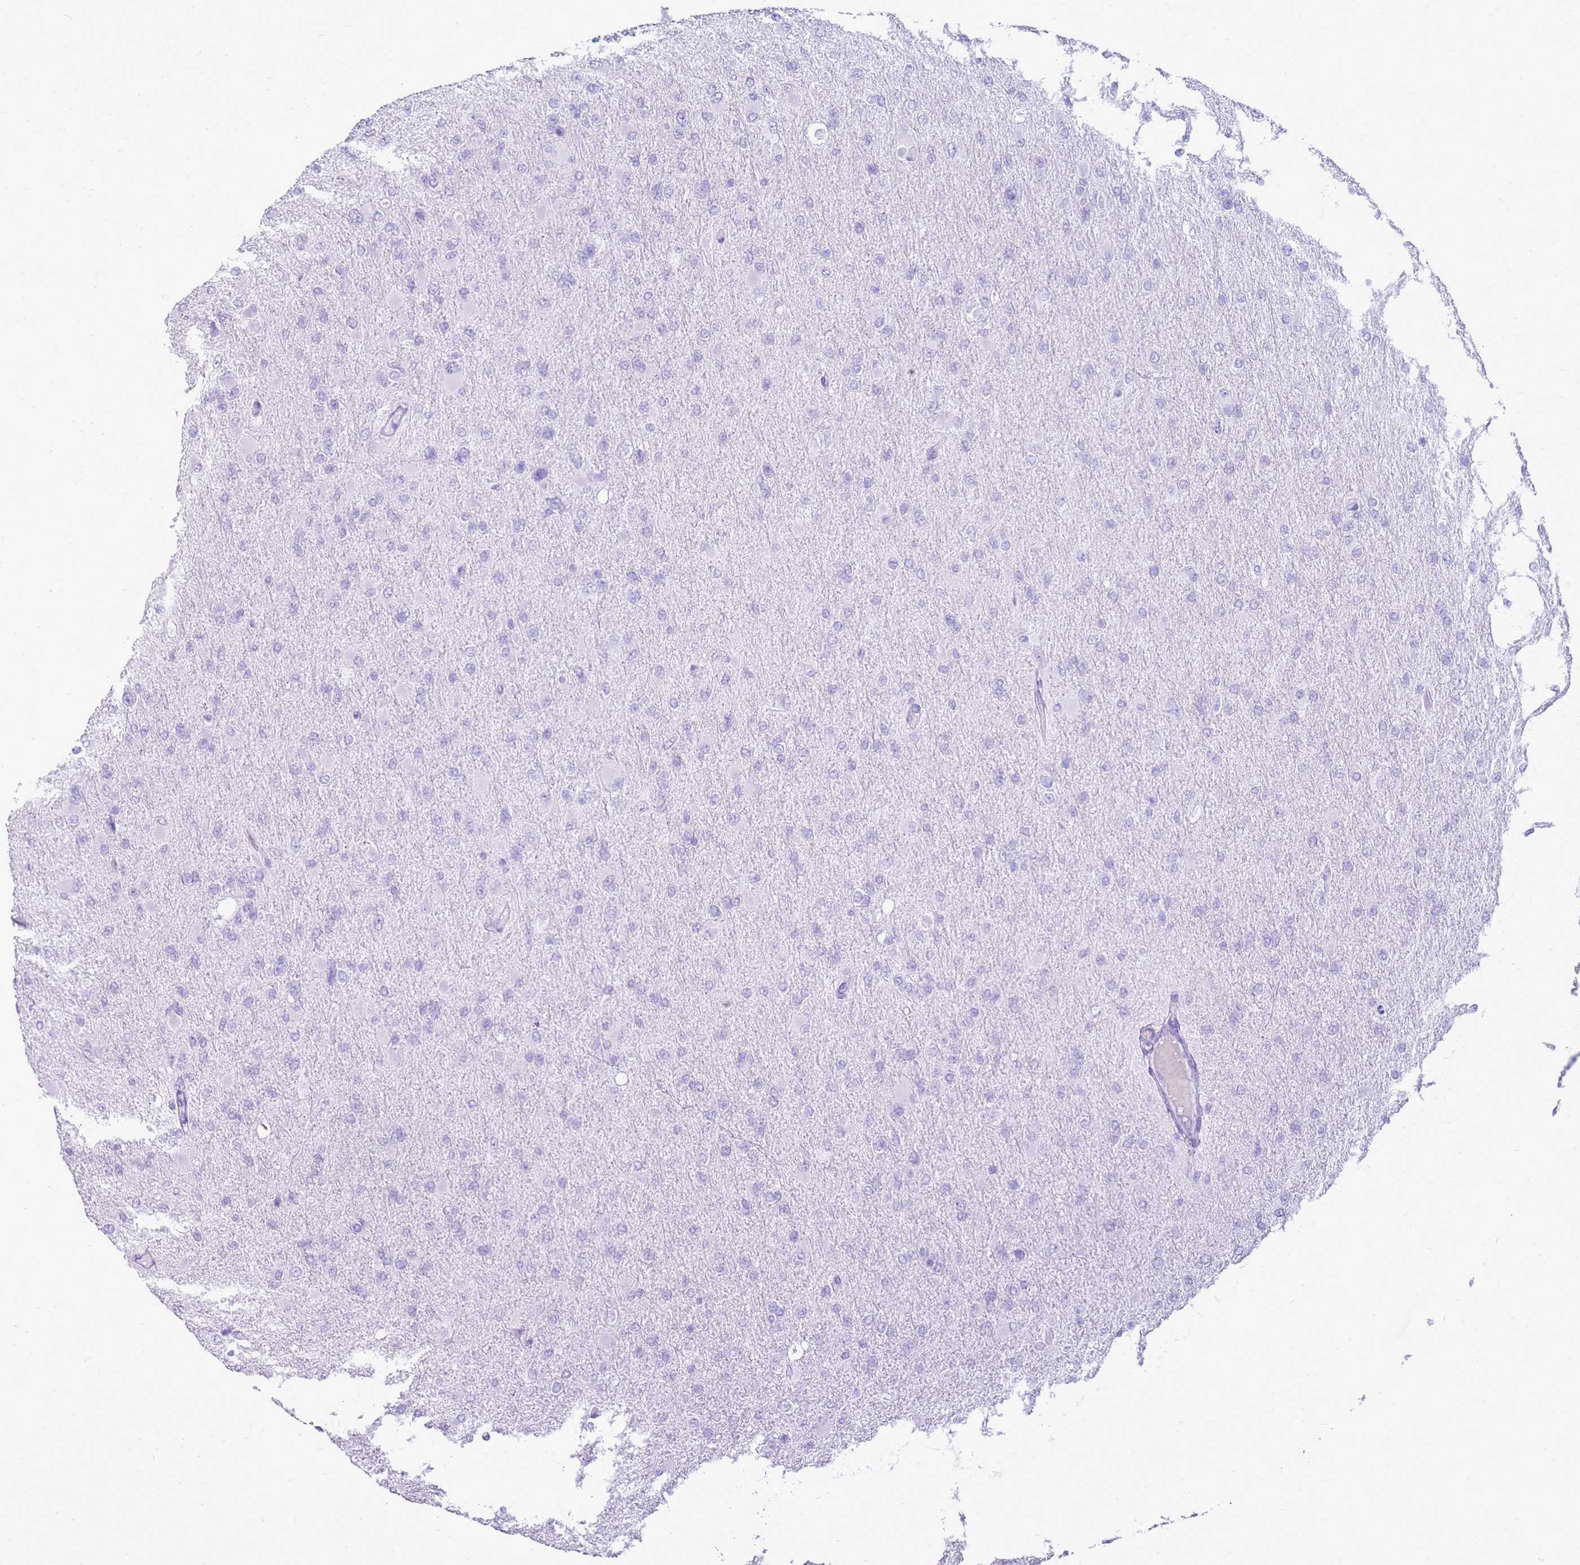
{"staining": {"intensity": "negative", "quantity": "none", "location": "none"}, "tissue": "glioma", "cell_type": "Tumor cells", "image_type": "cancer", "snomed": [{"axis": "morphology", "description": "Glioma, malignant, High grade"}, {"axis": "topography", "description": "Cerebral cortex"}], "caption": "Immunohistochemistry (IHC) micrograph of human glioma stained for a protein (brown), which exhibits no staining in tumor cells. (IHC, brightfield microscopy, high magnification).", "gene": "CA8", "patient": {"sex": "female", "age": 36}}